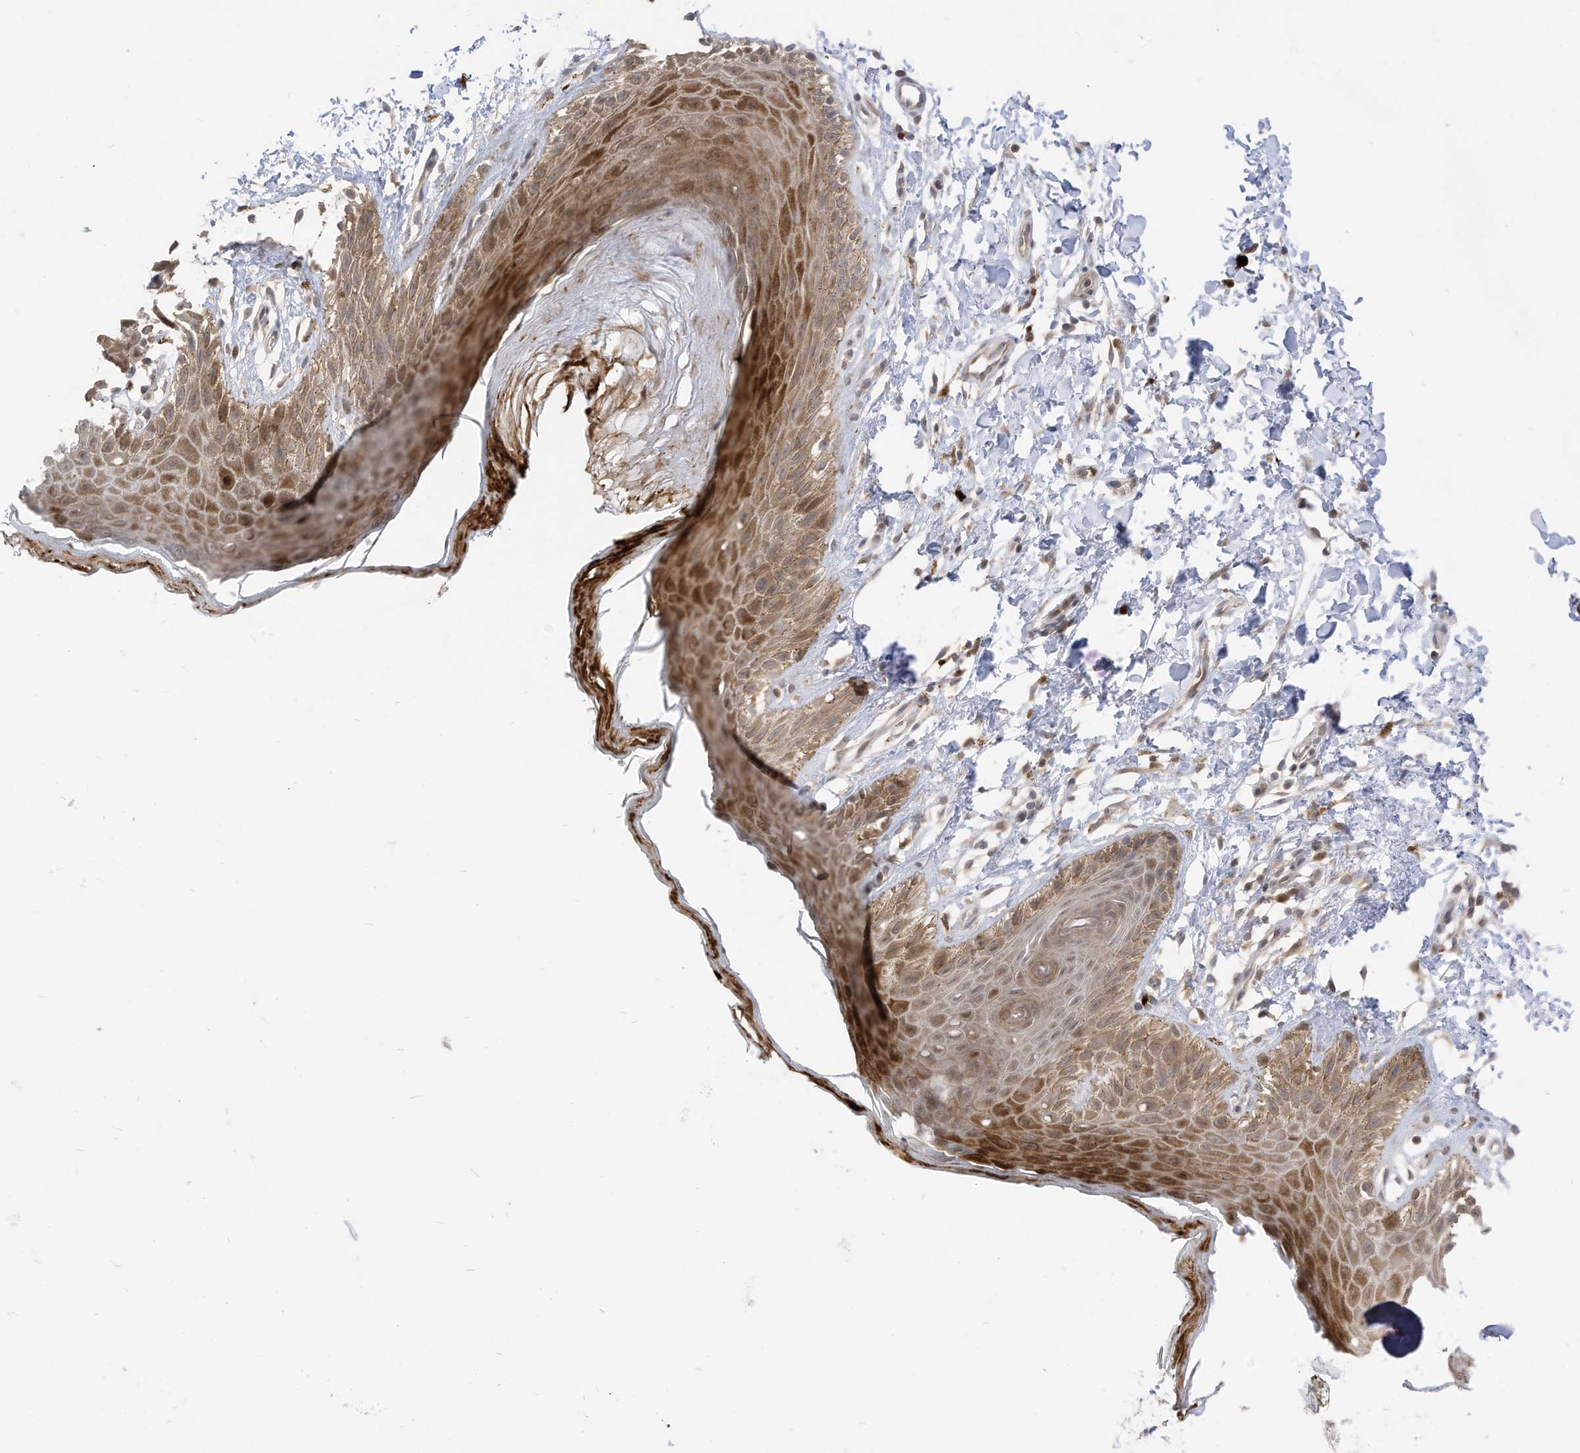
{"staining": {"intensity": "moderate", "quantity": ">75%", "location": "cytoplasmic/membranous"}, "tissue": "skin", "cell_type": "Epidermal cells", "image_type": "normal", "snomed": [{"axis": "morphology", "description": "Normal tissue, NOS"}, {"axis": "topography", "description": "Anal"}], "caption": "Epidermal cells display moderate cytoplasmic/membranous staining in approximately >75% of cells in unremarkable skin.", "gene": "CNKSR1", "patient": {"sex": "male", "age": 44}}